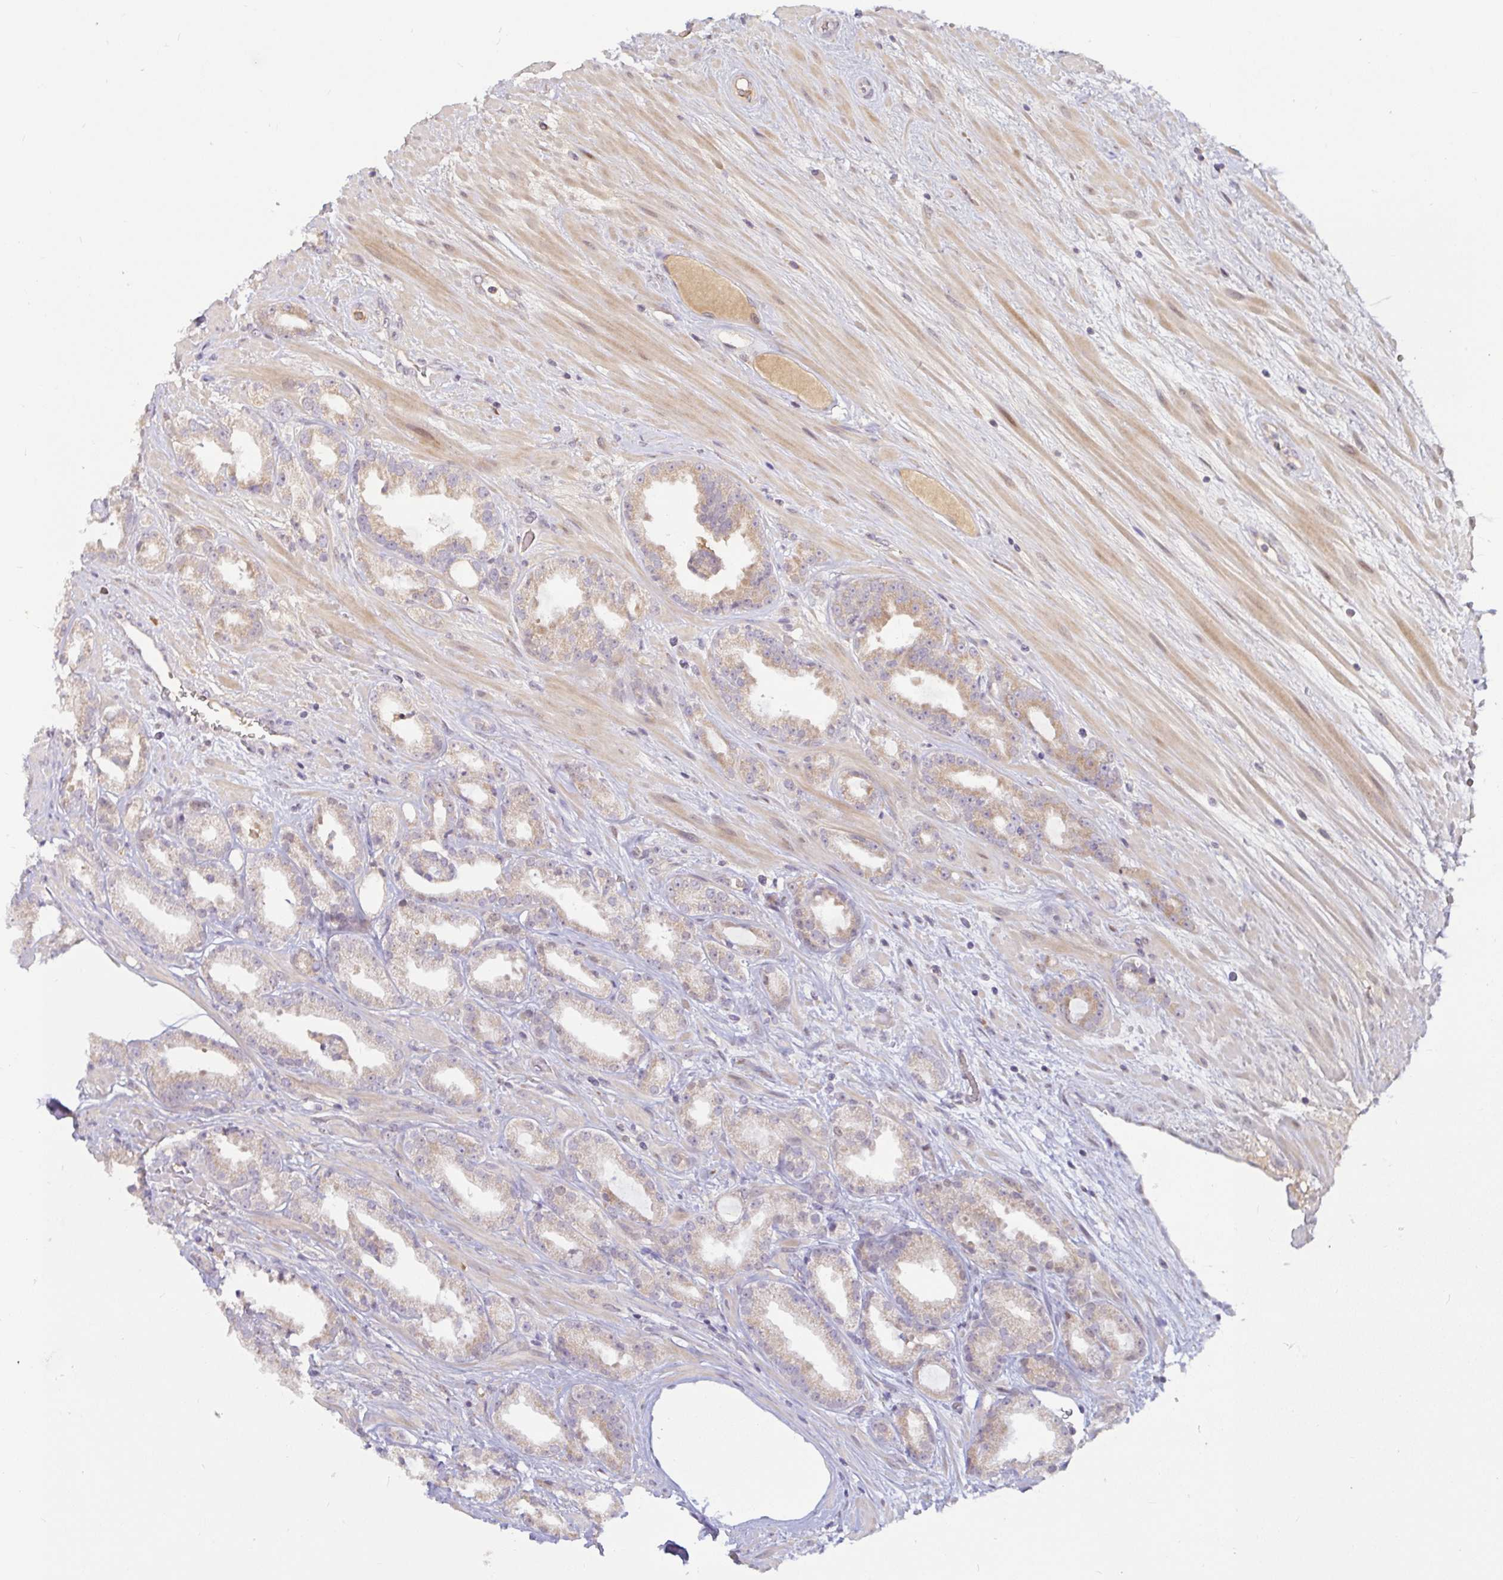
{"staining": {"intensity": "weak", "quantity": ">75%", "location": "cytoplasmic/membranous"}, "tissue": "prostate cancer", "cell_type": "Tumor cells", "image_type": "cancer", "snomed": [{"axis": "morphology", "description": "Adenocarcinoma, Low grade"}, {"axis": "topography", "description": "Prostate"}], "caption": "Immunohistochemistry (IHC) photomicrograph of neoplastic tissue: human prostate cancer (low-grade adenocarcinoma) stained using immunohistochemistry (IHC) demonstrates low levels of weak protein expression localized specifically in the cytoplasmic/membranous of tumor cells, appearing as a cytoplasmic/membranous brown color.", "gene": "LARP1", "patient": {"sex": "male", "age": 61}}